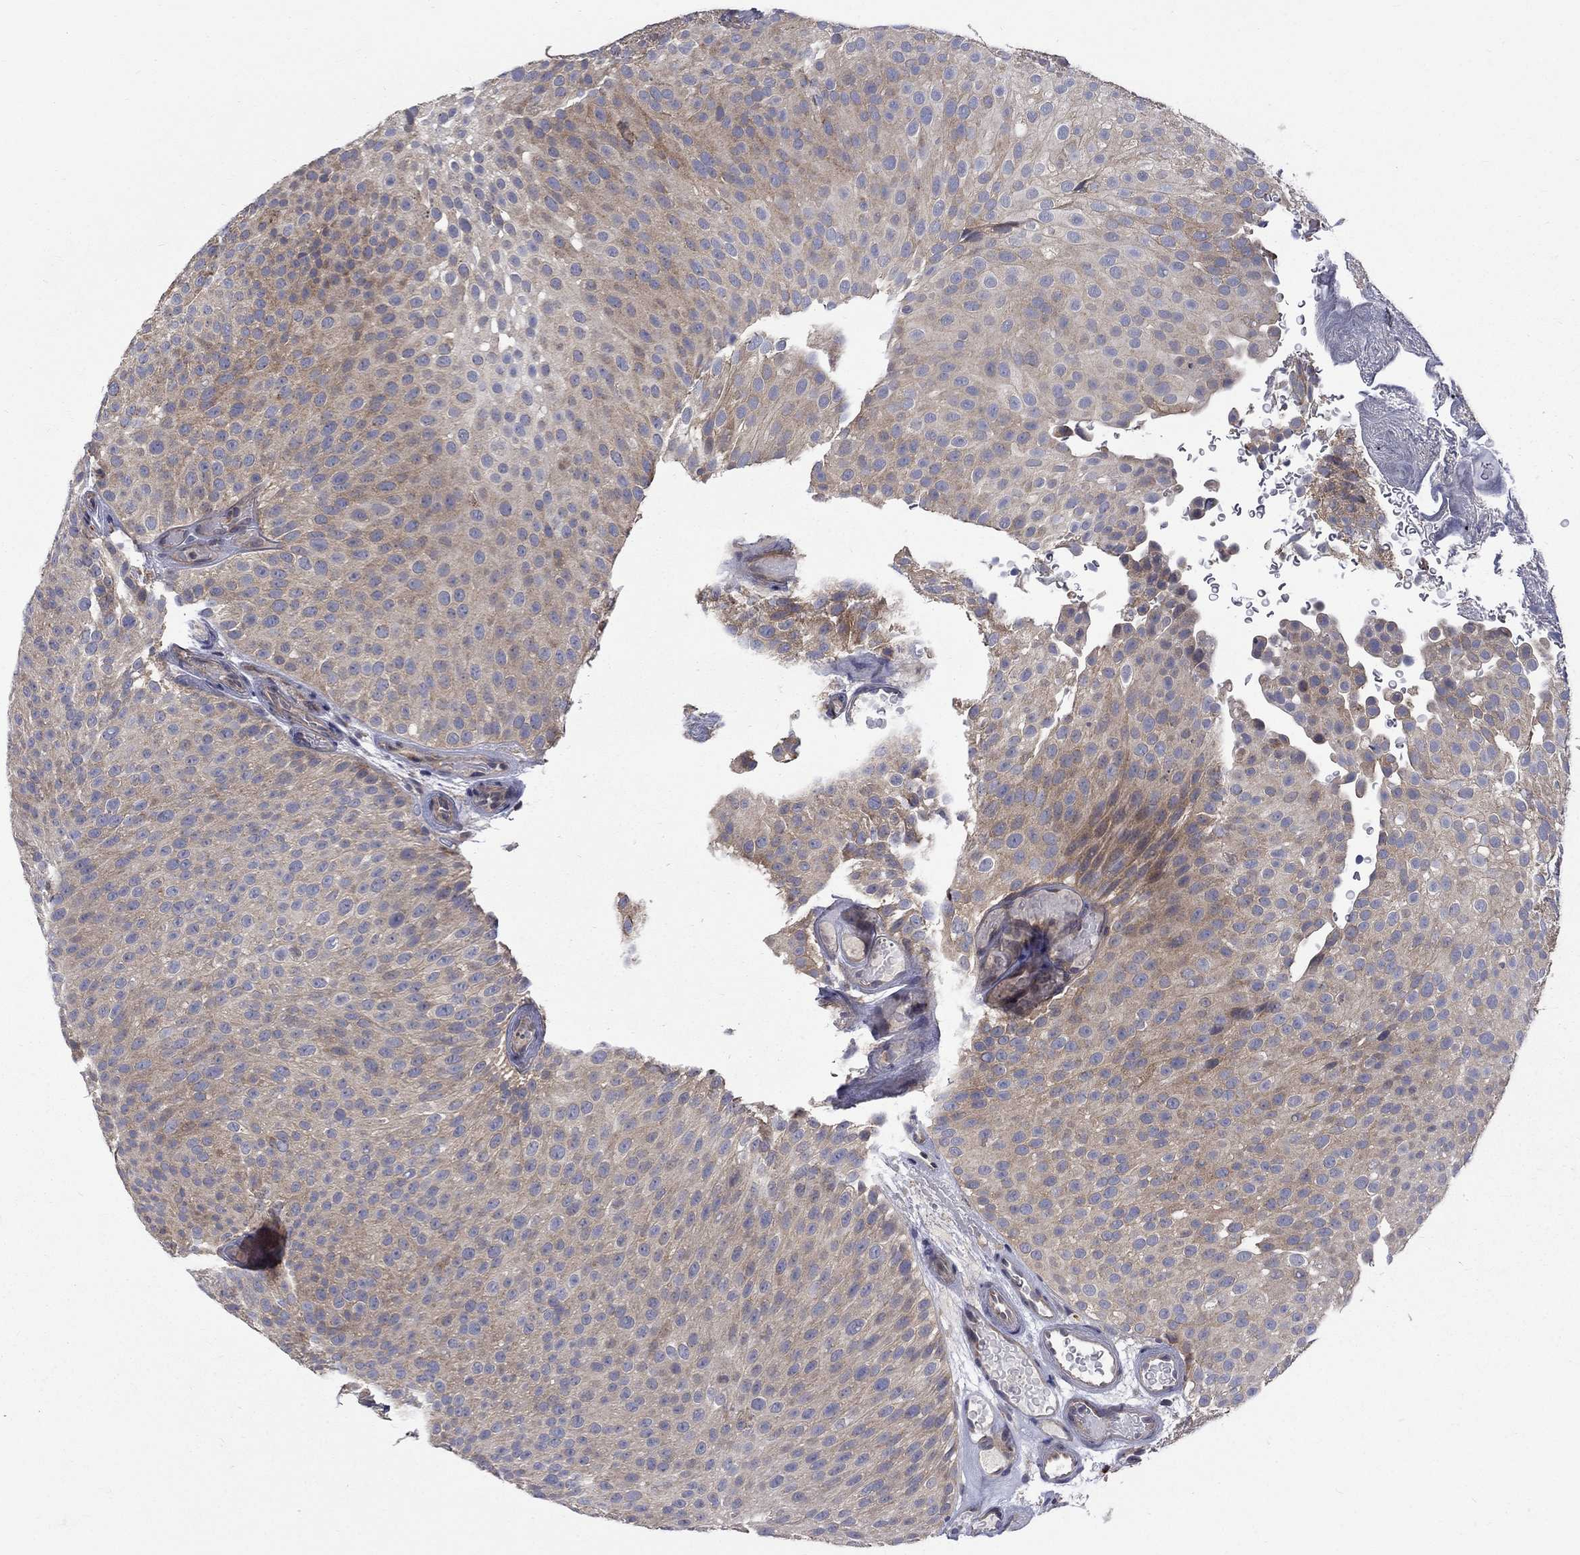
{"staining": {"intensity": "weak", "quantity": ">75%", "location": "cytoplasmic/membranous"}, "tissue": "urothelial cancer", "cell_type": "Tumor cells", "image_type": "cancer", "snomed": [{"axis": "morphology", "description": "Urothelial carcinoma, Low grade"}, {"axis": "topography", "description": "Urinary bladder"}], "caption": "Immunohistochemistry (IHC) staining of urothelial cancer, which reveals low levels of weak cytoplasmic/membranous positivity in approximately >75% of tumor cells indicating weak cytoplasmic/membranous protein positivity. The staining was performed using DAB (3,3'-diaminobenzidine) (brown) for protein detection and nuclei were counterstained in hematoxylin (blue).", "gene": "SH2B1", "patient": {"sex": "male", "age": 78}}